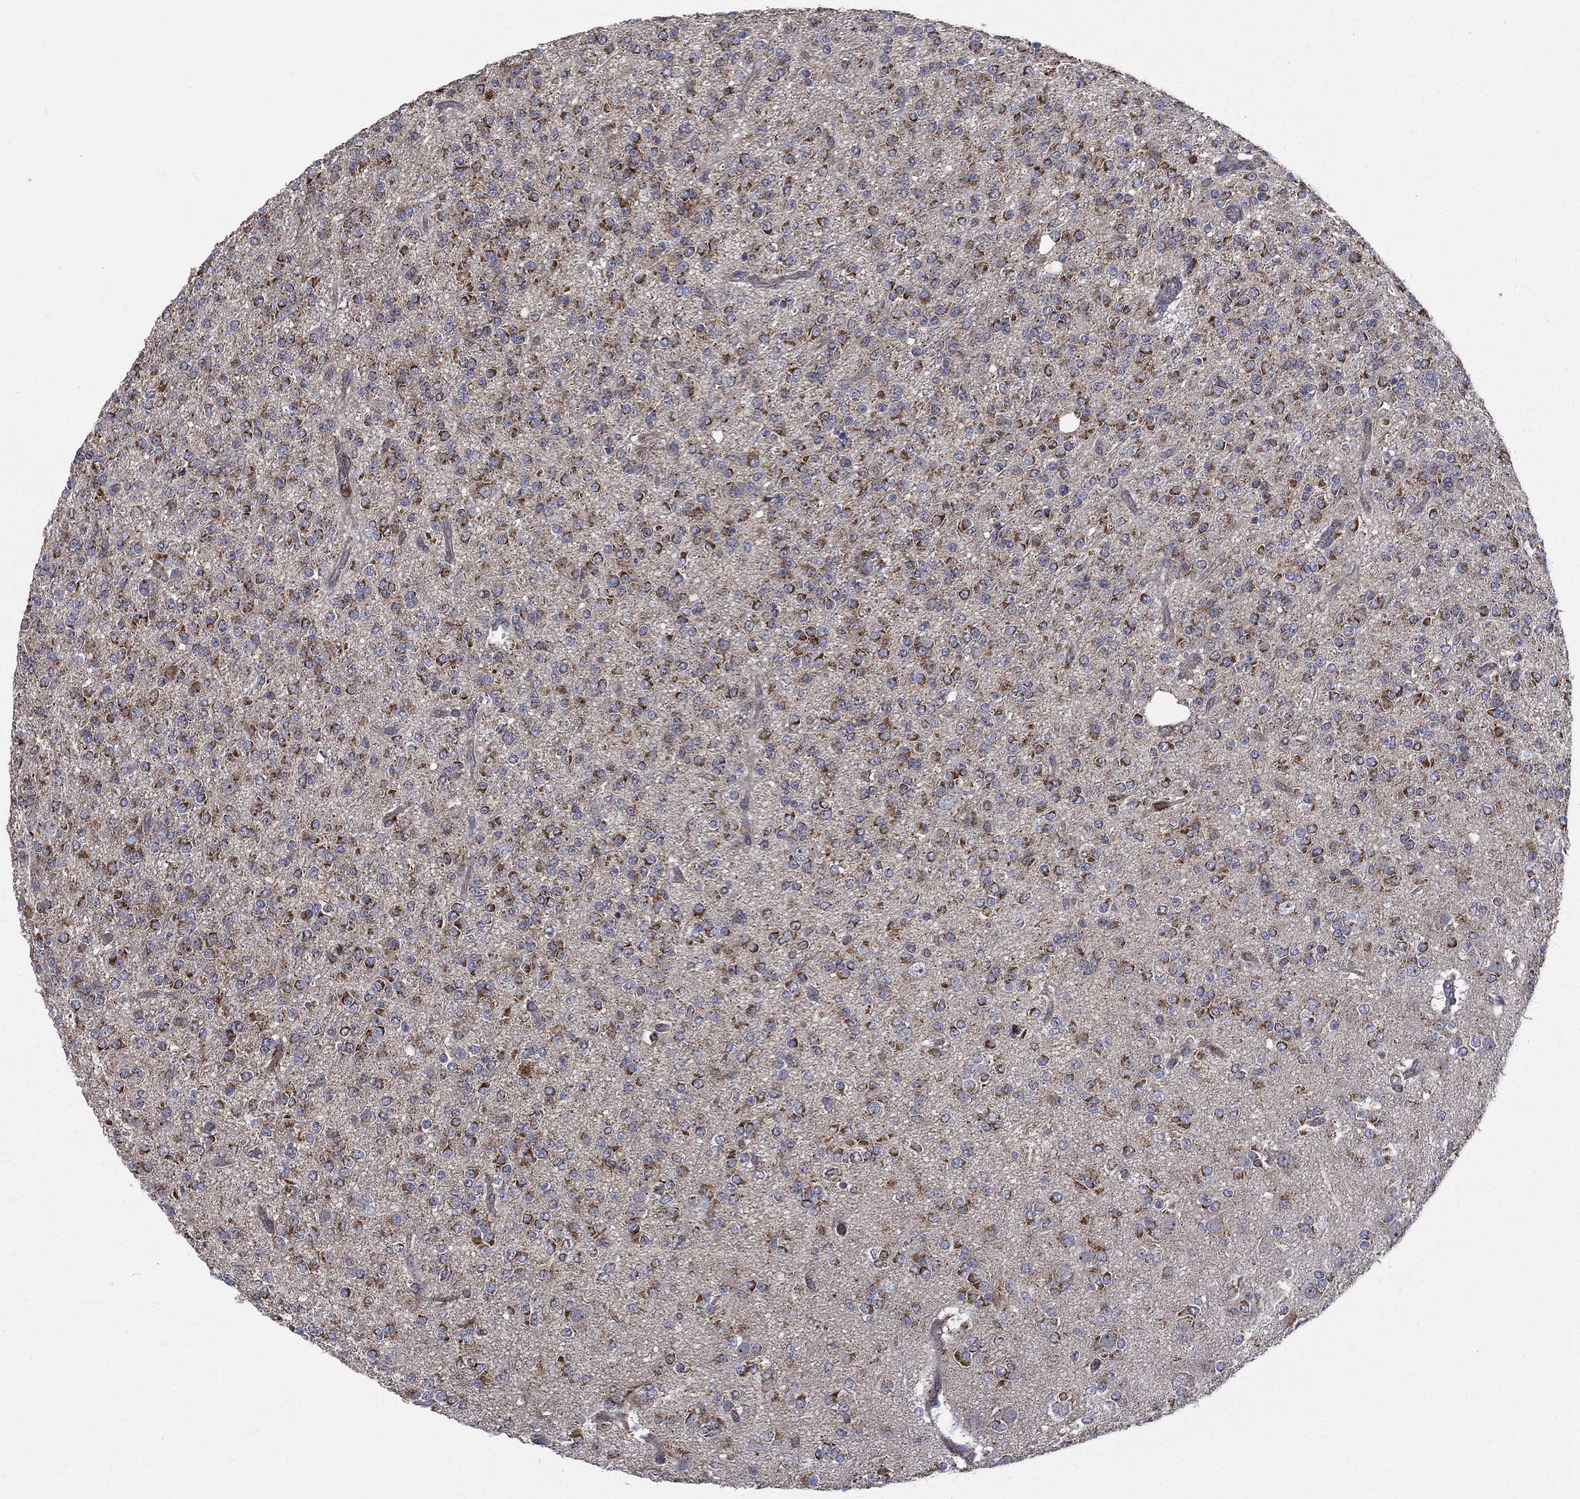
{"staining": {"intensity": "strong", "quantity": "25%-75%", "location": "cytoplasmic/membranous"}, "tissue": "glioma", "cell_type": "Tumor cells", "image_type": "cancer", "snomed": [{"axis": "morphology", "description": "Glioma, malignant, Low grade"}, {"axis": "topography", "description": "Brain"}], "caption": "Immunohistochemical staining of human malignant low-grade glioma exhibits strong cytoplasmic/membranous protein expression in approximately 25%-75% of tumor cells.", "gene": "RIN3", "patient": {"sex": "male", "age": 27}}